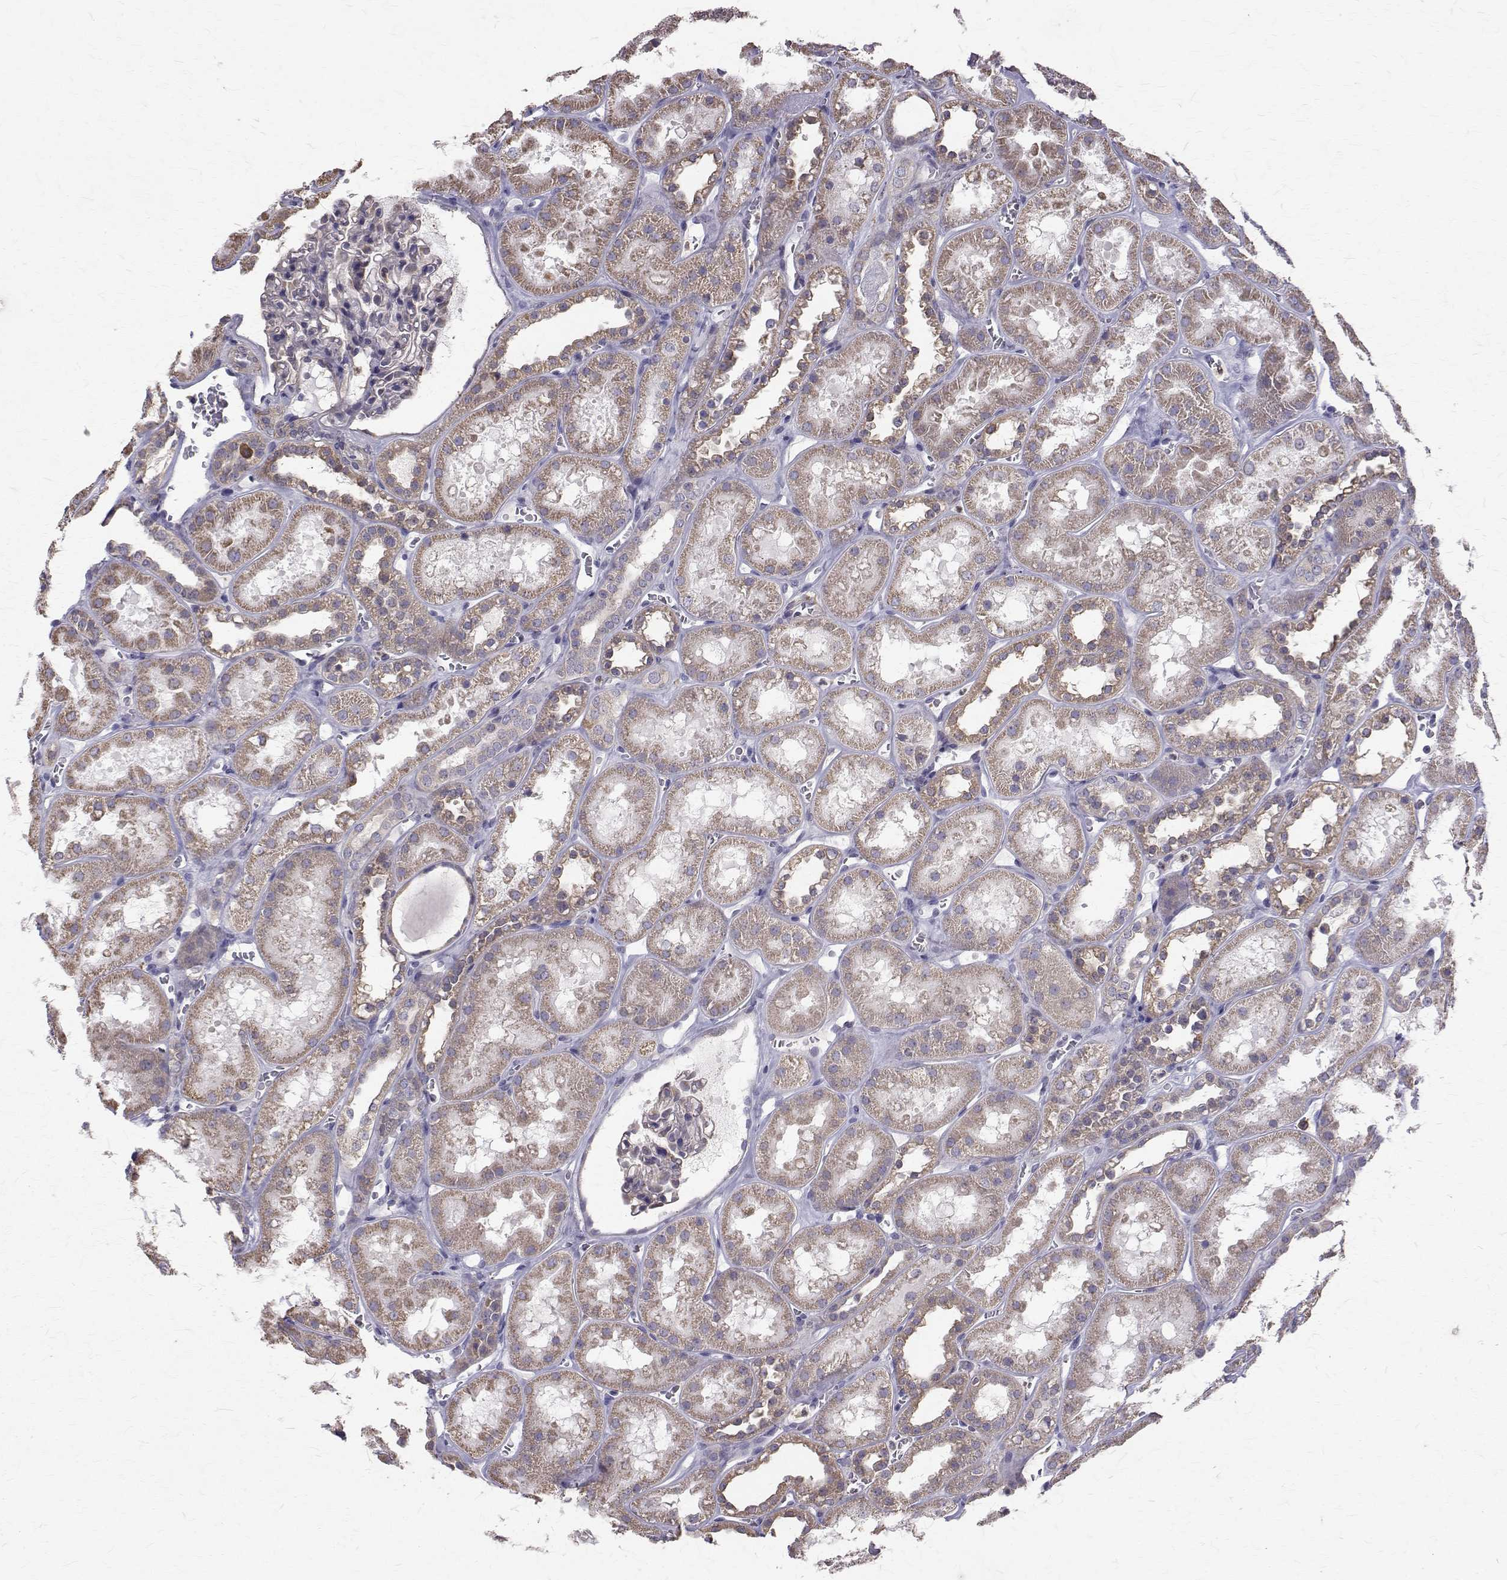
{"staining": {"intensity": "negative", "quantity": "none", "location": "none"}, "tissue": "kidney", "cell_type": "Cells in glomeruli", "image_type": "normal", "snomed": [{"axis": "morphology", "description": "Normal tissue, NOS"}, {"axis": "topography", "description": "Kidney"}], "caption": "Image shows no protein expression in cells in glomeruli of benign kidney.", "gene": "CCDC89", "patient": {"sex": "female", "age": 41}}